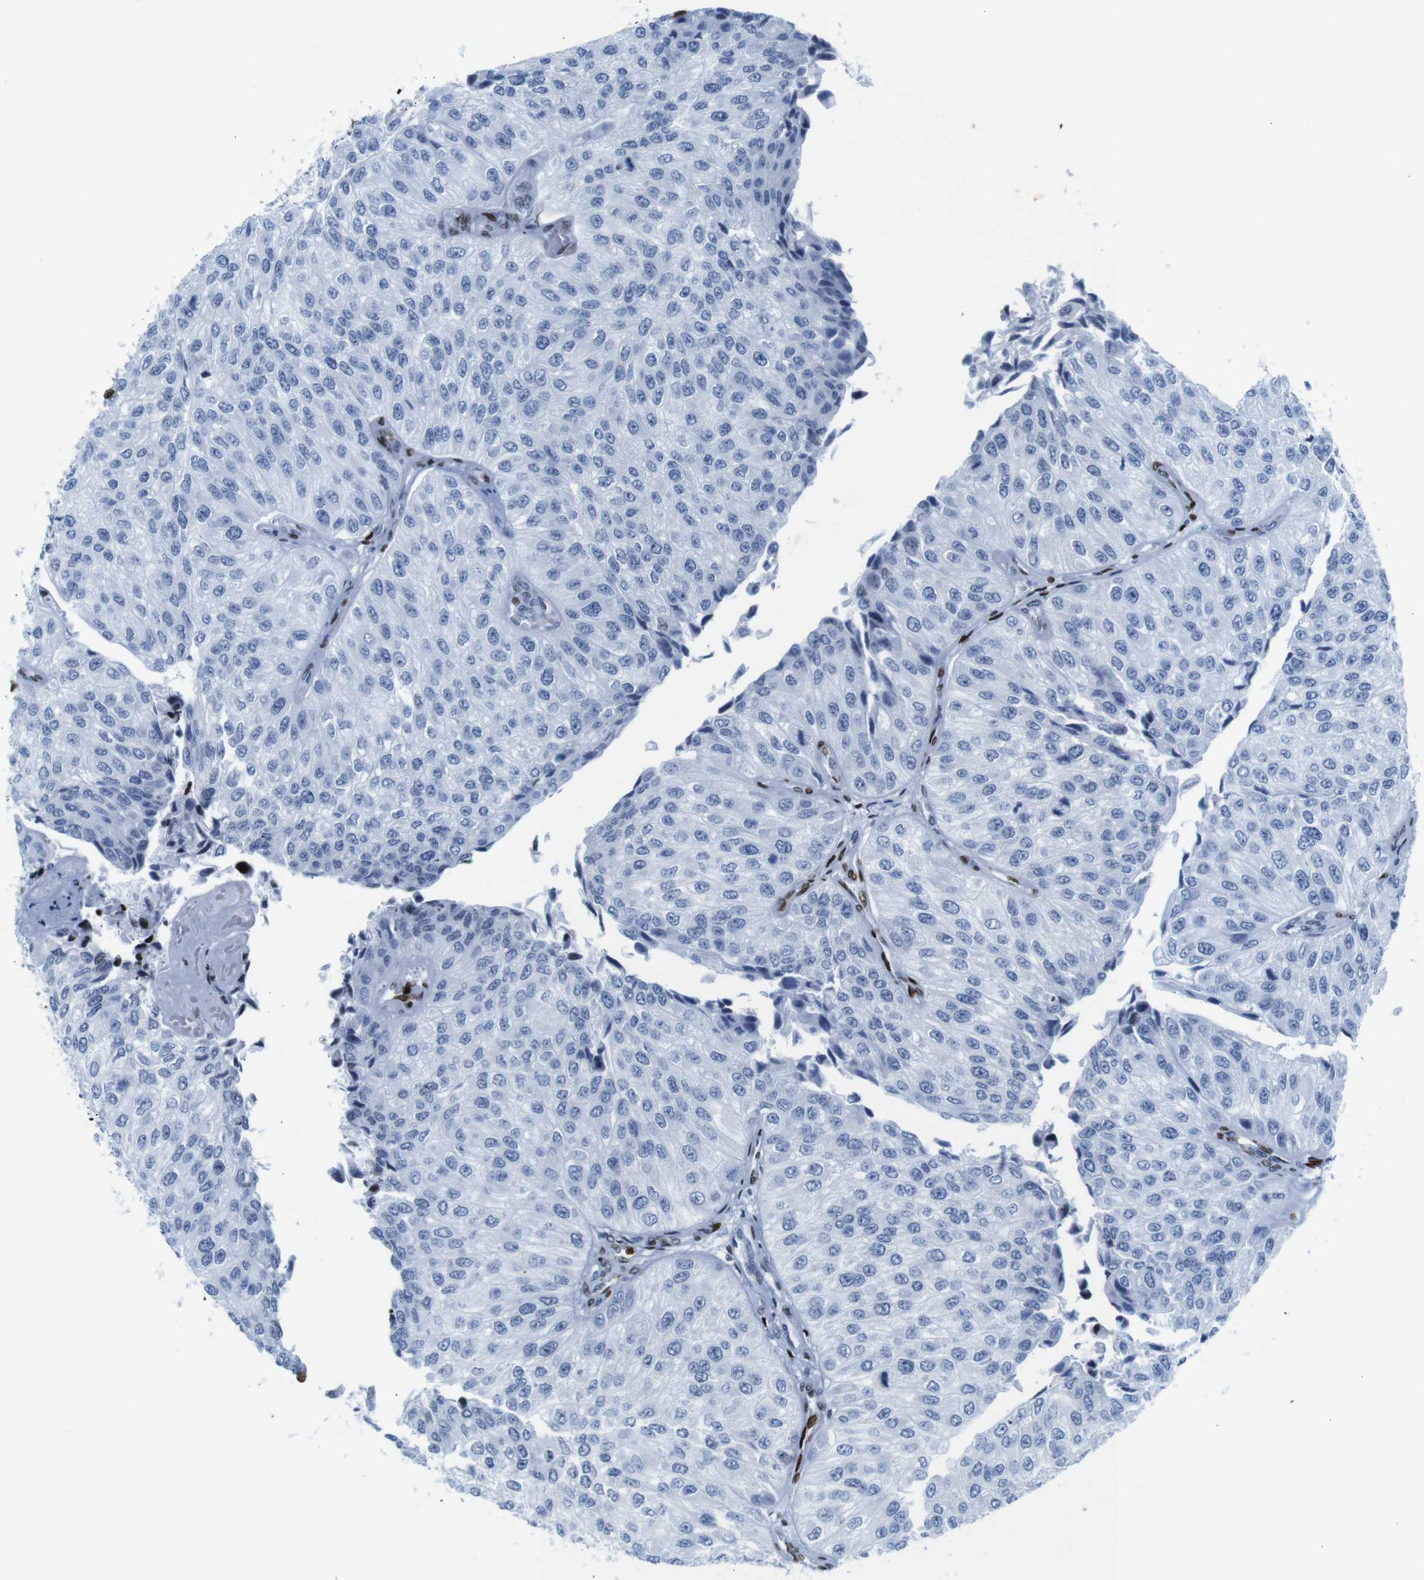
{"staining": {"intensity": "negative", "quantity": "none", "location": "none"}, "tissue": "urothelial cancer", "cell_type": "Tumor cells", "image_type": "cancer", "snomed": [{"axis": "morphology", "description": "Urothelial carcinoma, High grade"}, {"axis": "topography", "description": "Kidney"}, {"axis": "topography", "description": "Urinary bladder"}], "caption": "Immunohistochemistry (IHC) photomicrograph of neoplastic tissue: human high-grade urothelial carcinoma stained with DAB (3,3'-diaminobenzidine) displays no significant protein staining in tumor cells.", "gene": "NPIPB15", "patient": {"sex": "male", "age": 77}}